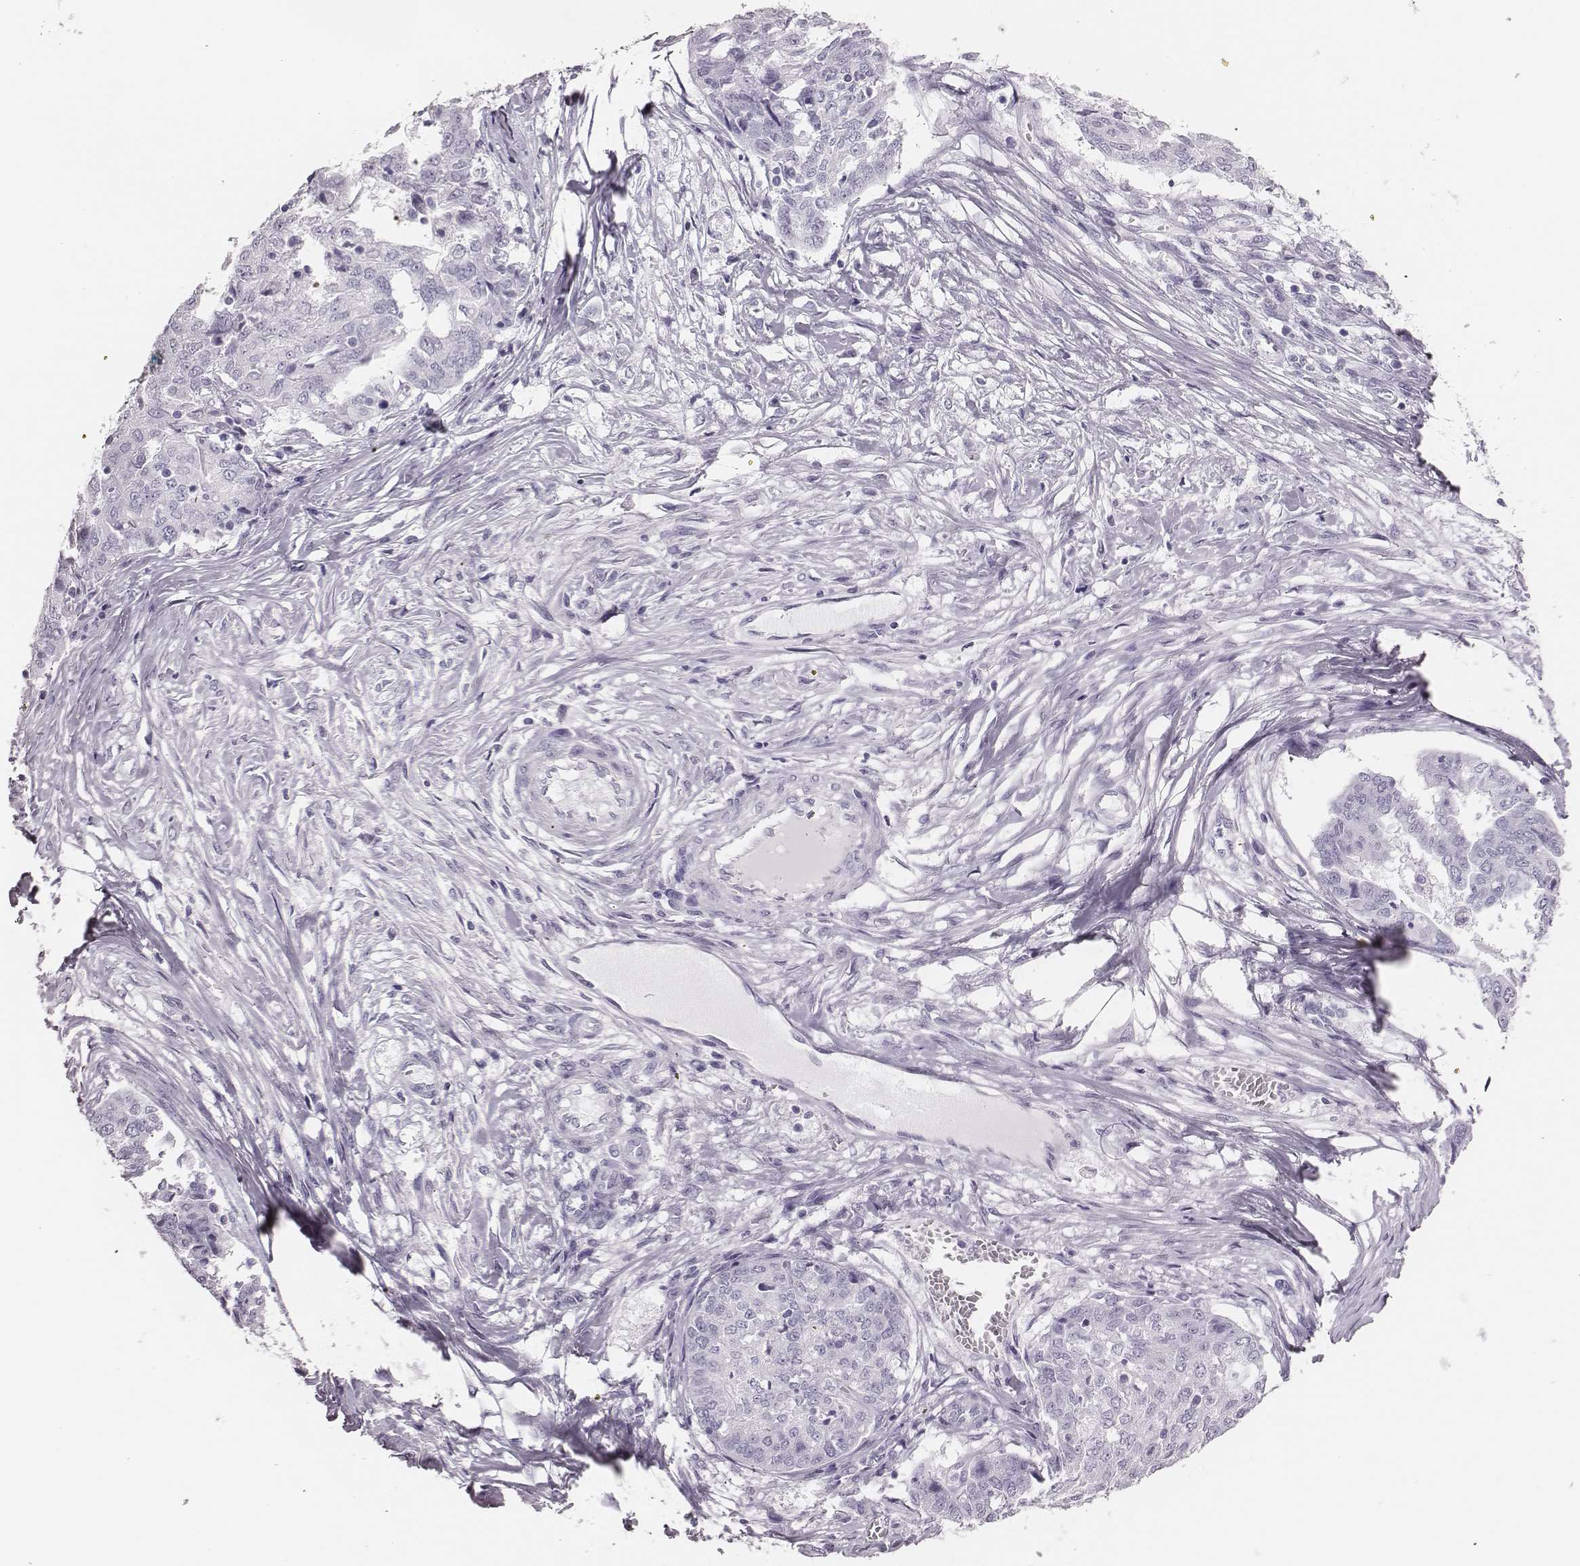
{"staining": {"intensity": "negative", "quantity": "none", "location": "none"}, "tissue": "ovarian cancer", "cell_type": "Tumor cells", "image_type": "cancer", "snomed": [{"axis": "morphology", "description": "Cystadenocarcinoma, serous, NOS"}, {"axis": "topography", "description": "Ovary"}], "caption": "High magnification brightfield microscopy of ovarian cancer stained with DAB (3,3'-diaminobenzidine) (brown) and counterstained with hematoxylin (blue): tumor cells show no significant staining.", "gene": "H1-6", "patient": {"sex": "female", "age": 67}}